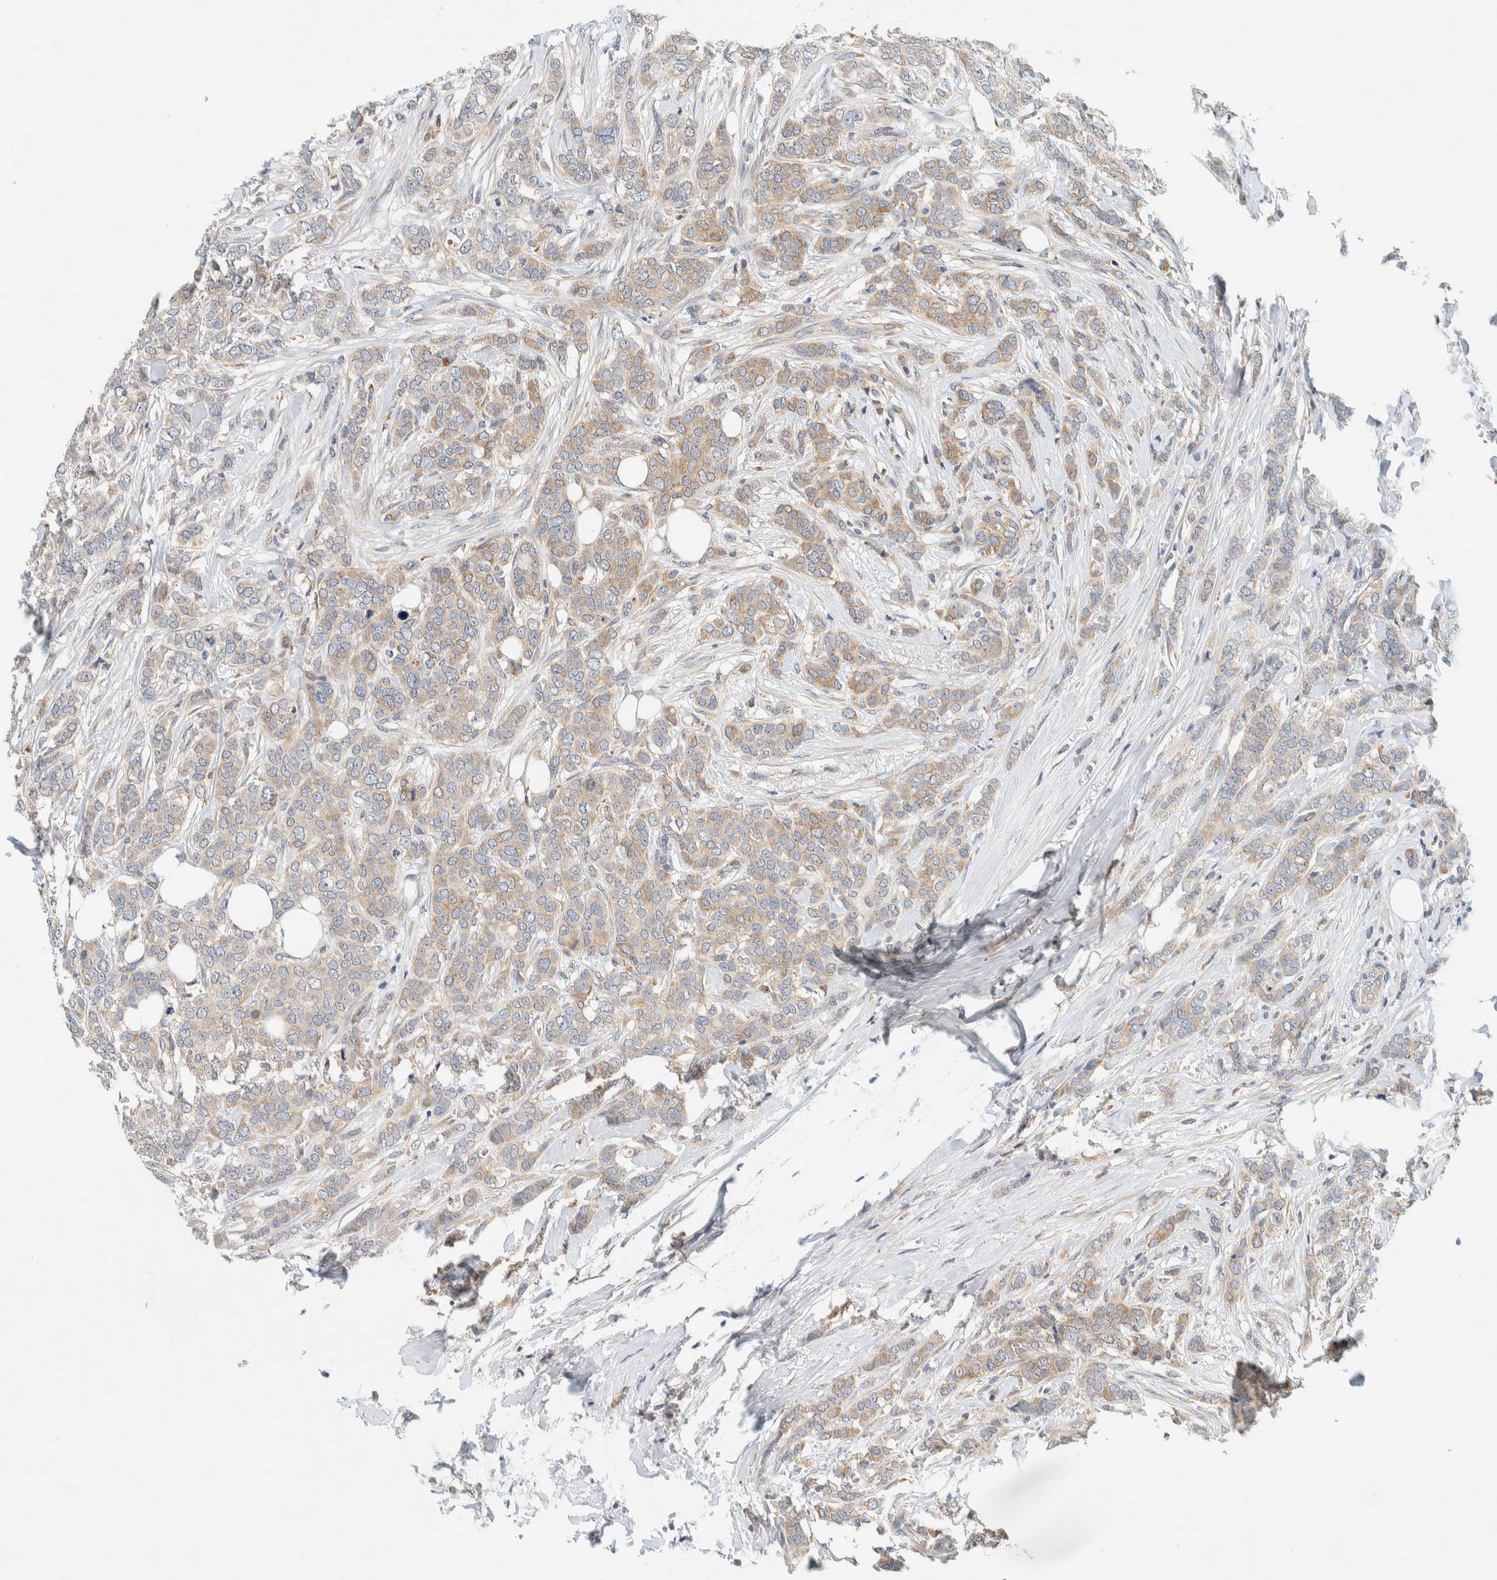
{"staining": {"intensity": "weak", "quantity": "25%-75%", "location": "cytoplasmic/membranous"}, "tissue": "breast cancer", "cell_type": "Tumor cells", "image_type": "cancer", "snomed": [{"axis": "morphology", "description": "Lobular carcinoma"}, {"axis": "topography", "description": "Skin"}, {"axis": "topography", "description": "Breast"}], "caption": "Approximately 25%-75% of tumor cells in human breast cancer (lobular carcinoma) demonstrate weak cytoplasmic/membranous protein positivity as visualized by brown immunohistochemical staining.", "gene": "SUMF2", "patient": {"sex": "female", "age": 46}}